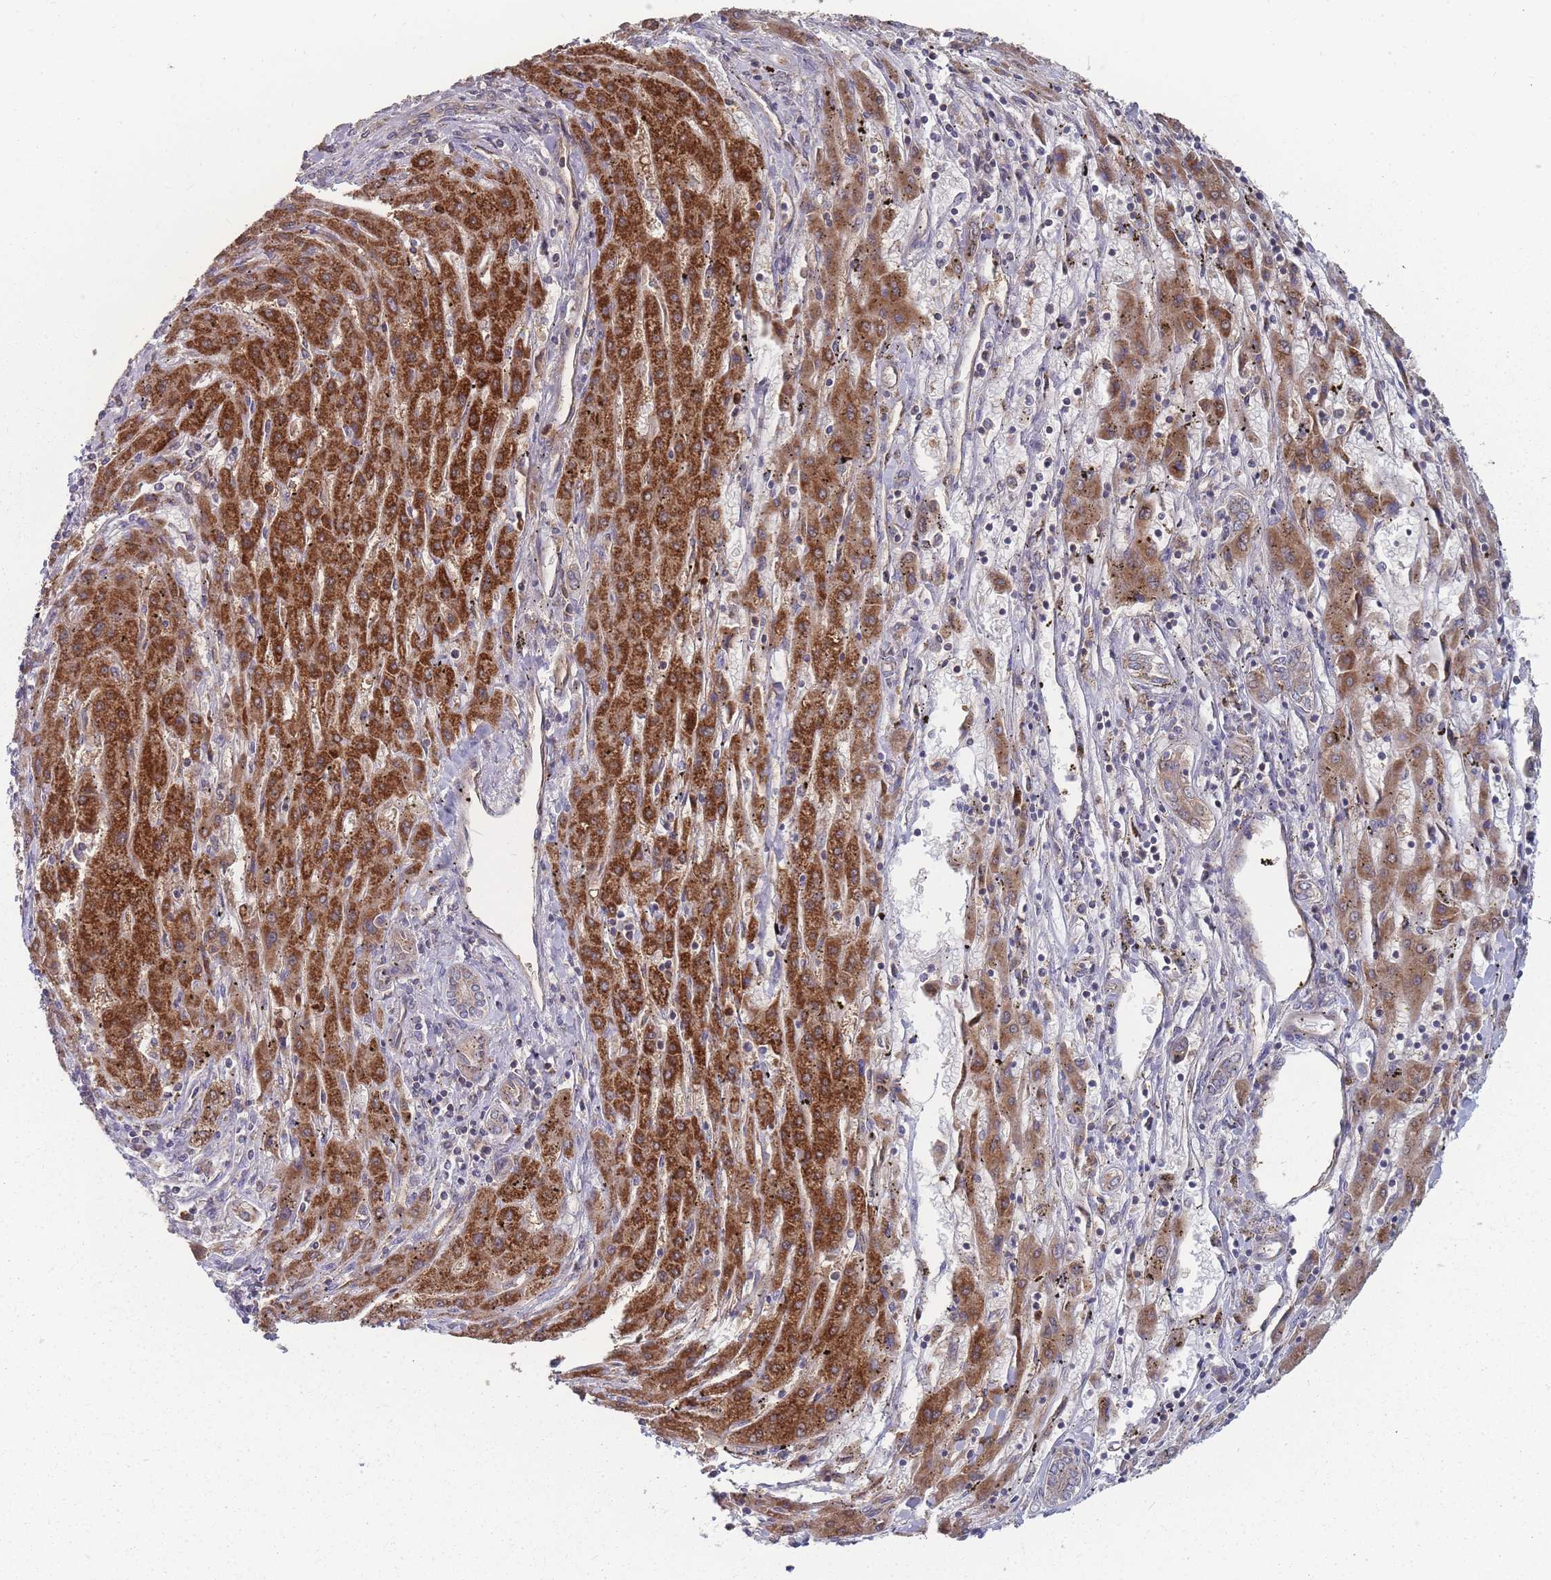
{"staining": {"intensity": "strong", "quantity": ">75%", "location": "cytoplasmic/membranous"}, "tissue": "liver cancer", "cell_type": "Tumor cells", "image_type": "cancer", "snomed": [{"axis": "morphology", "description": "Carcinoma, Hepatocellular, NOS"}, {"axis": "topography", "description": "Liver"}], "caption": "Hepatocellular carcinoma (liver) stained with DAB (3,3'-diaminobenzidine) immunohistochemistry (IHC) displays high levels of strong cytoplasmic/membranous expression in about >75% of tumor cells.", "gene": "SLC35B4", "patient": {"sex": "male", "age": 72}}